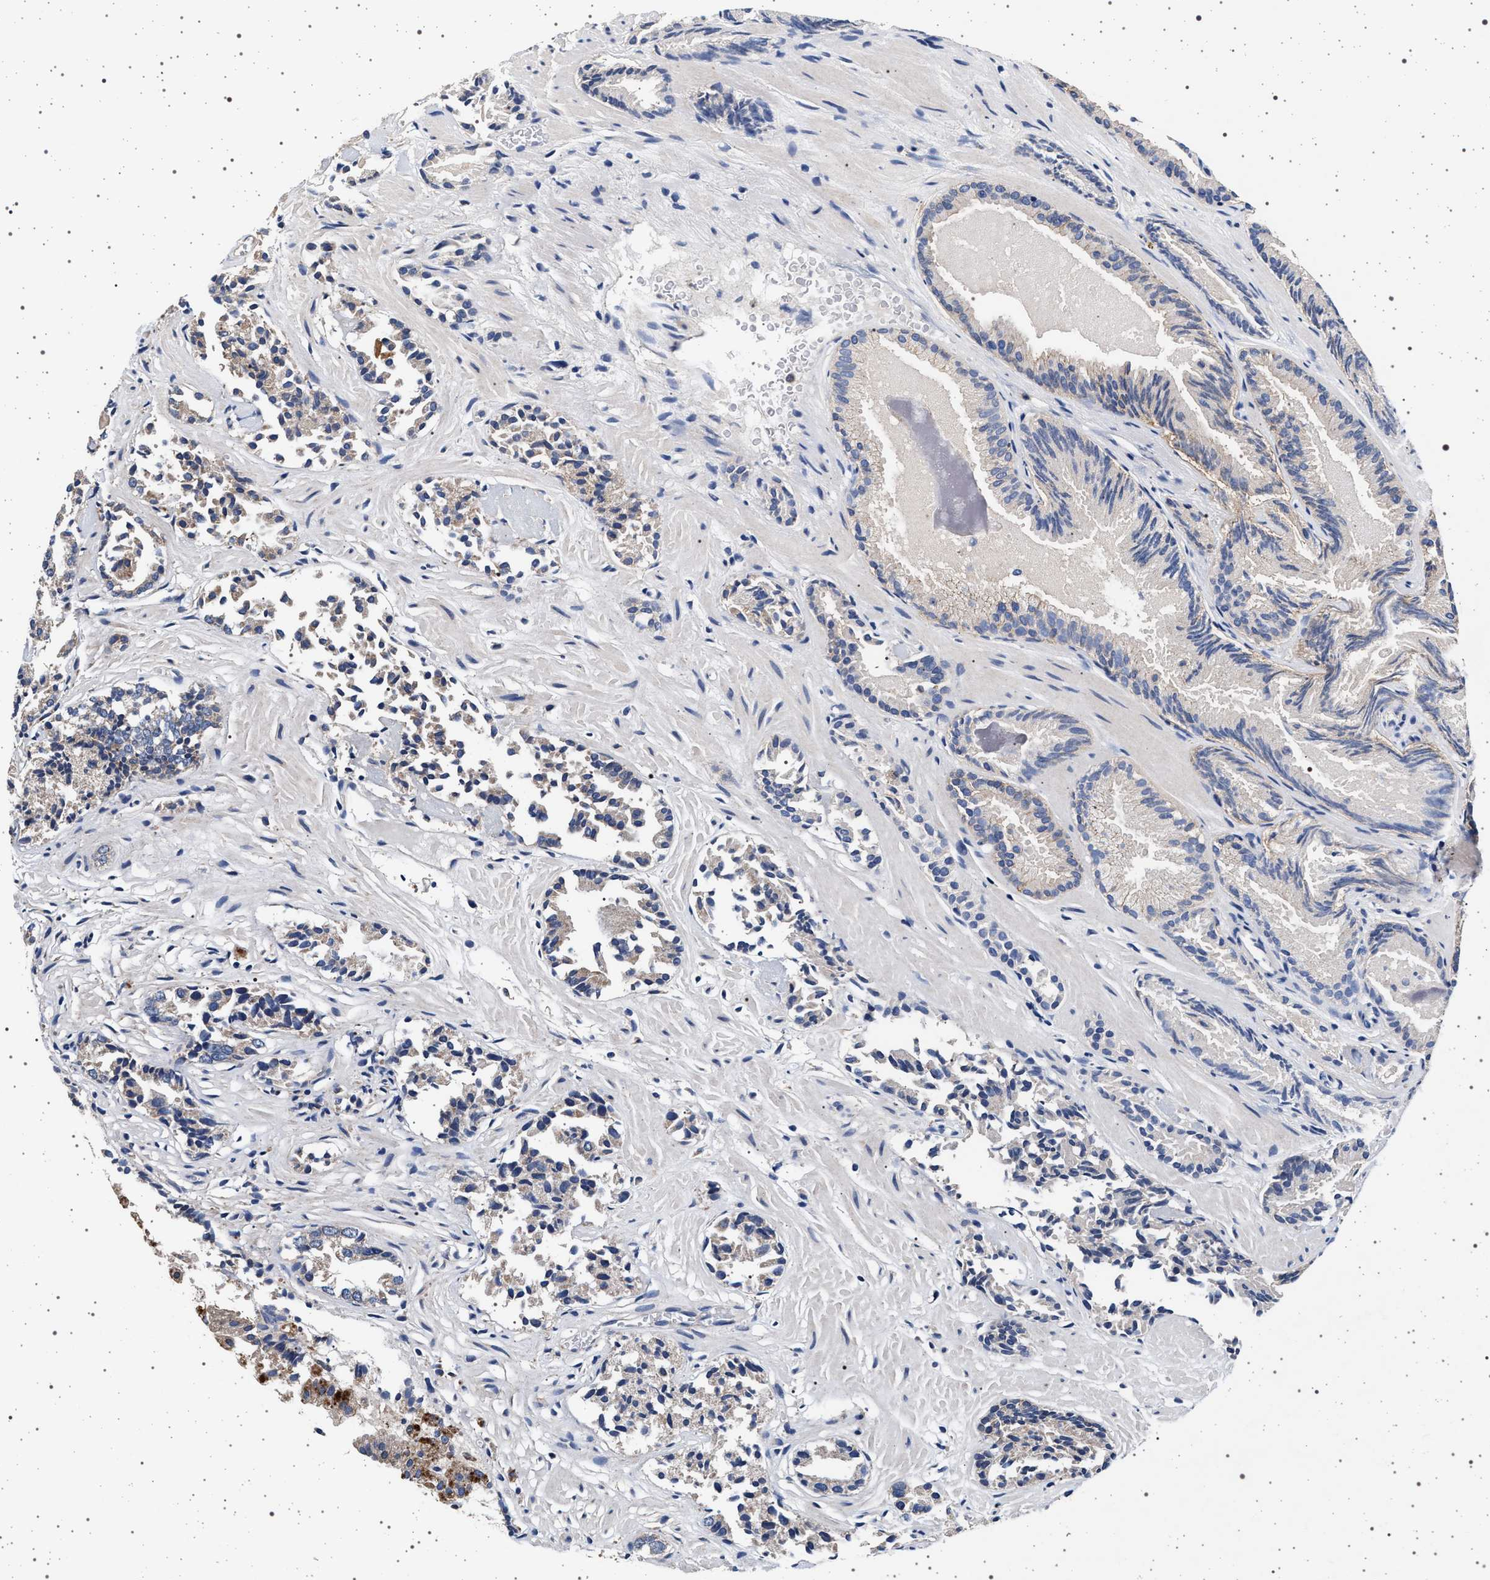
{"staining": {"intensity": "weak", "quantity": "<25%", "location": "cytoplasmic/membranous"}, "tissue": "prostate cancer", "cell_type": "Tumor cells", "image_type": "cancer", "snomed": [{"axis": "morphology", "description": "Adenocarcinoma, Low grade"}, {"axis": "topography", "description": "Prostate"}], "caption": "A histopathology image of prostate cancer stained for a protein reveals no brown staining in tumor cells.", "gene": "MAP3K2", "patient": {"sex": "male", "age": 51}}